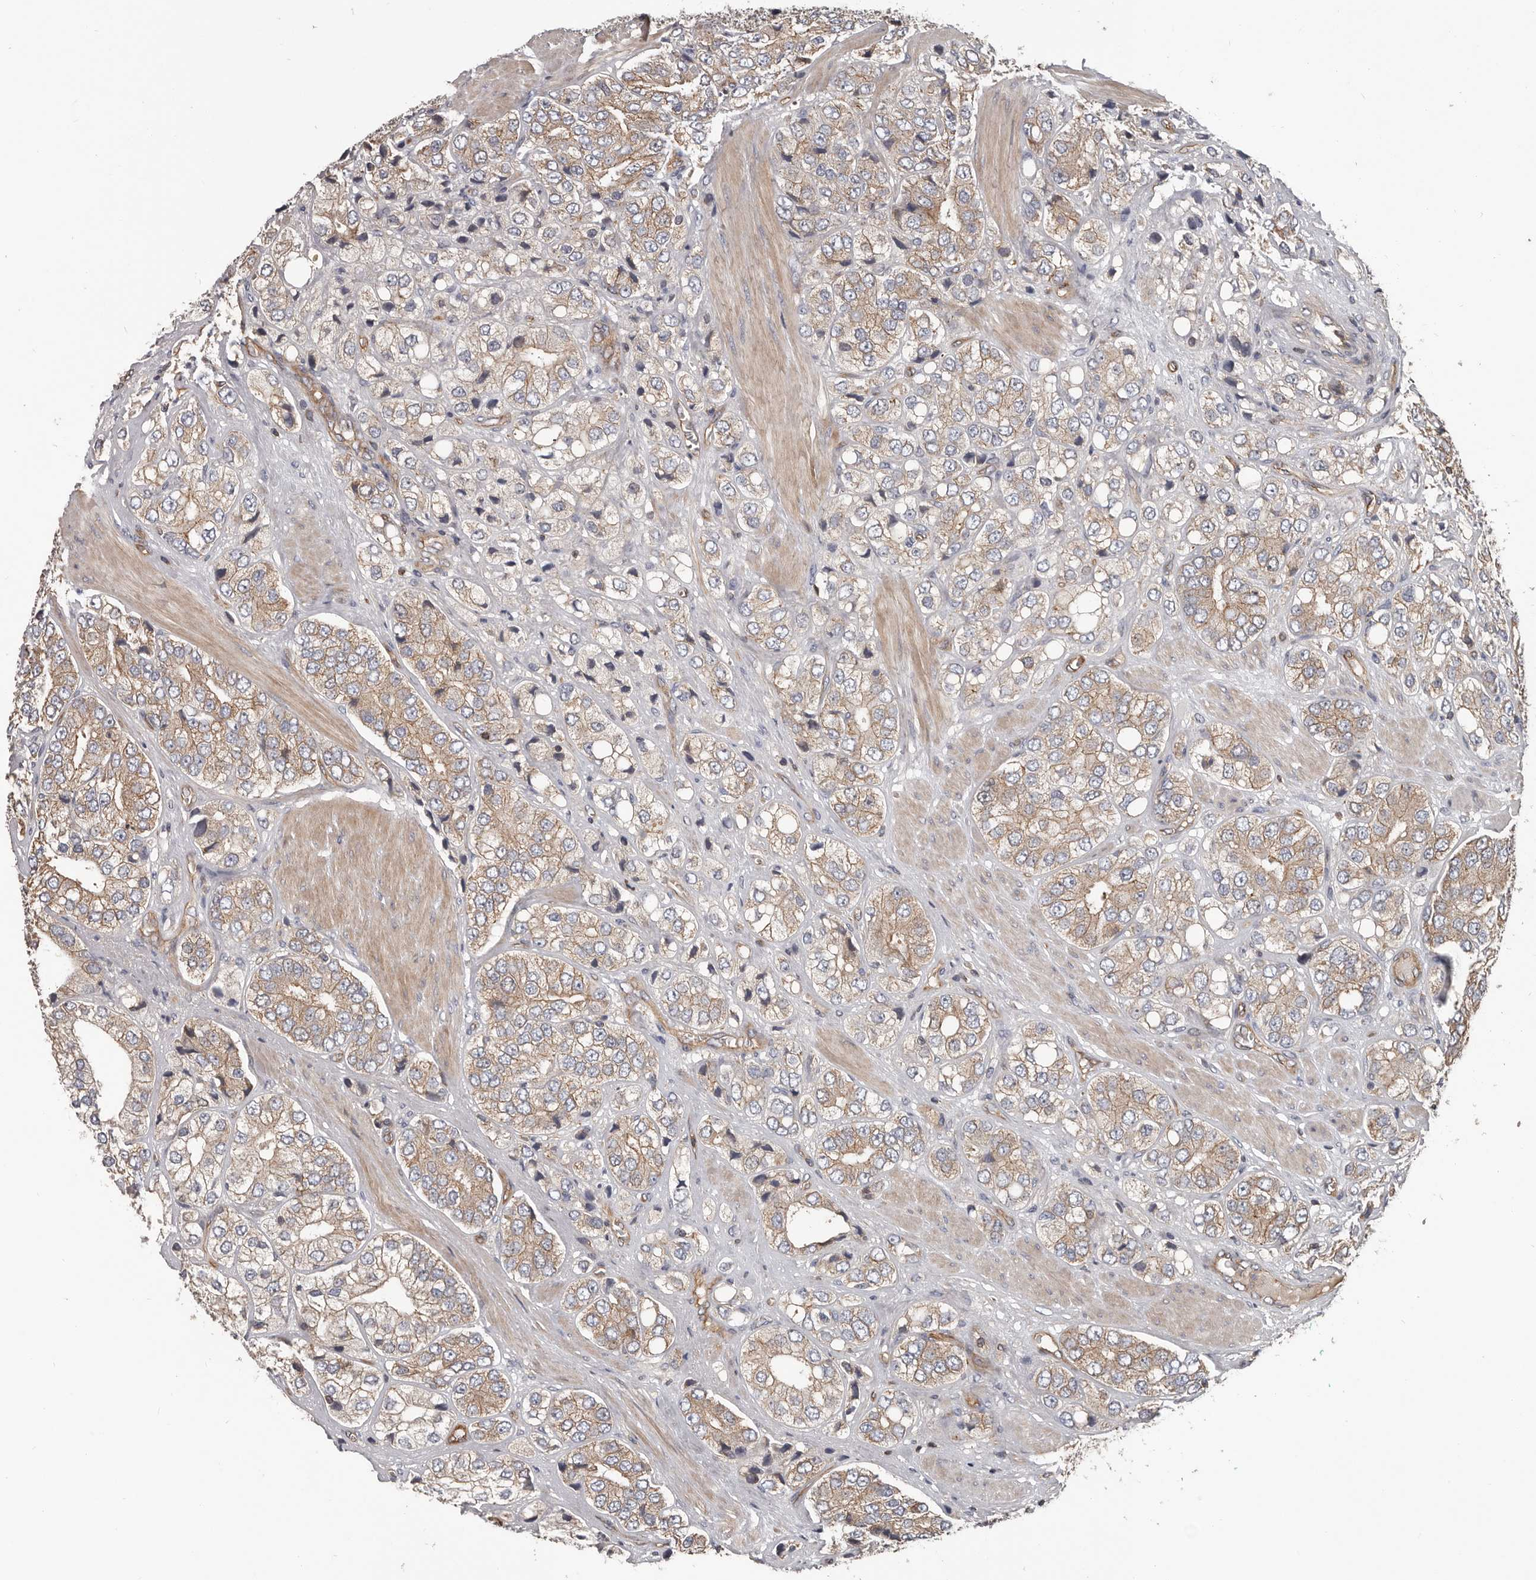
{"staining": {"intensity": "weak", "quantity": ">75%", "location": "cytoplasmic/membranous"}, "tissue": "prostate cancer", "cell_type": "Tumor cells", "image_type": "cancer", "snomed": [{"axis": "morphology", "description": "Adenocarcinoma, High grade"}, {"axis": "topography", "description": "Prostate"}], "caption": "Protein analysis of adenocarcinoma (high-grade) (prostate) tissue reveals weak cytoplasmic/membranous staining in about >75% of tumor cells.", "gene": "PNRC2", "patient": {"sex": "male", "age": 50}}